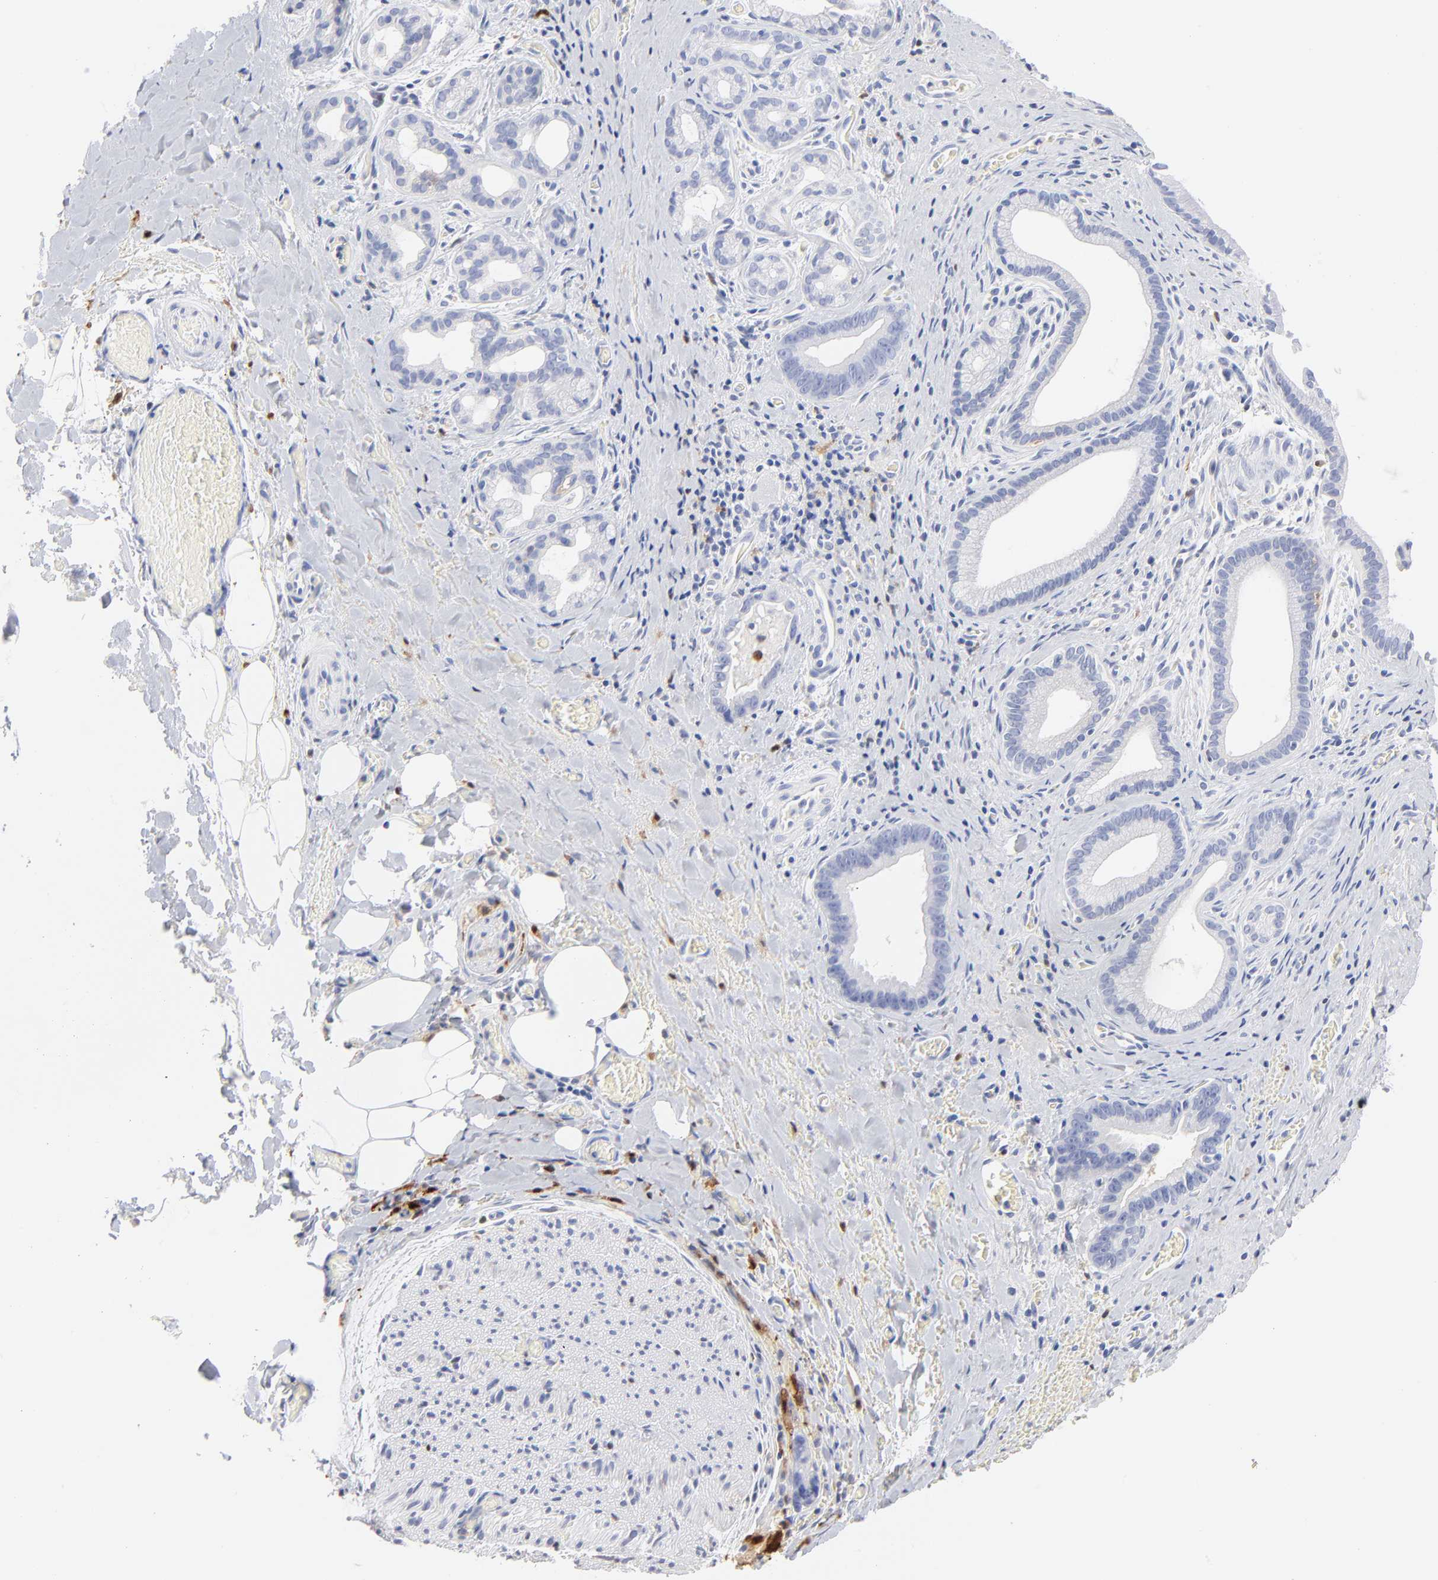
{"staining": {"intensity": "negative", "quantity": "none", "location": "none"}, "tissue": "liver cancer", "cell_type": "Tumor cells", "image_type": "cancer", "snomed": [{"axis": "morphology", "description": "Cholangiocarcinoma"}, {"axis": "topography", "description": "Liver"}], "caption": "A high-resolution histopathology image shows immunohistochemistry (IHC) staining of liver cholangiocarcinoma, which exhibits no significant expression in tumor cells. (DAB immunohistochemistry (IHC) with hematoxylin counter stain).", "gene": "IFIT2", "patient": {"sex": "female", "age": 55}}